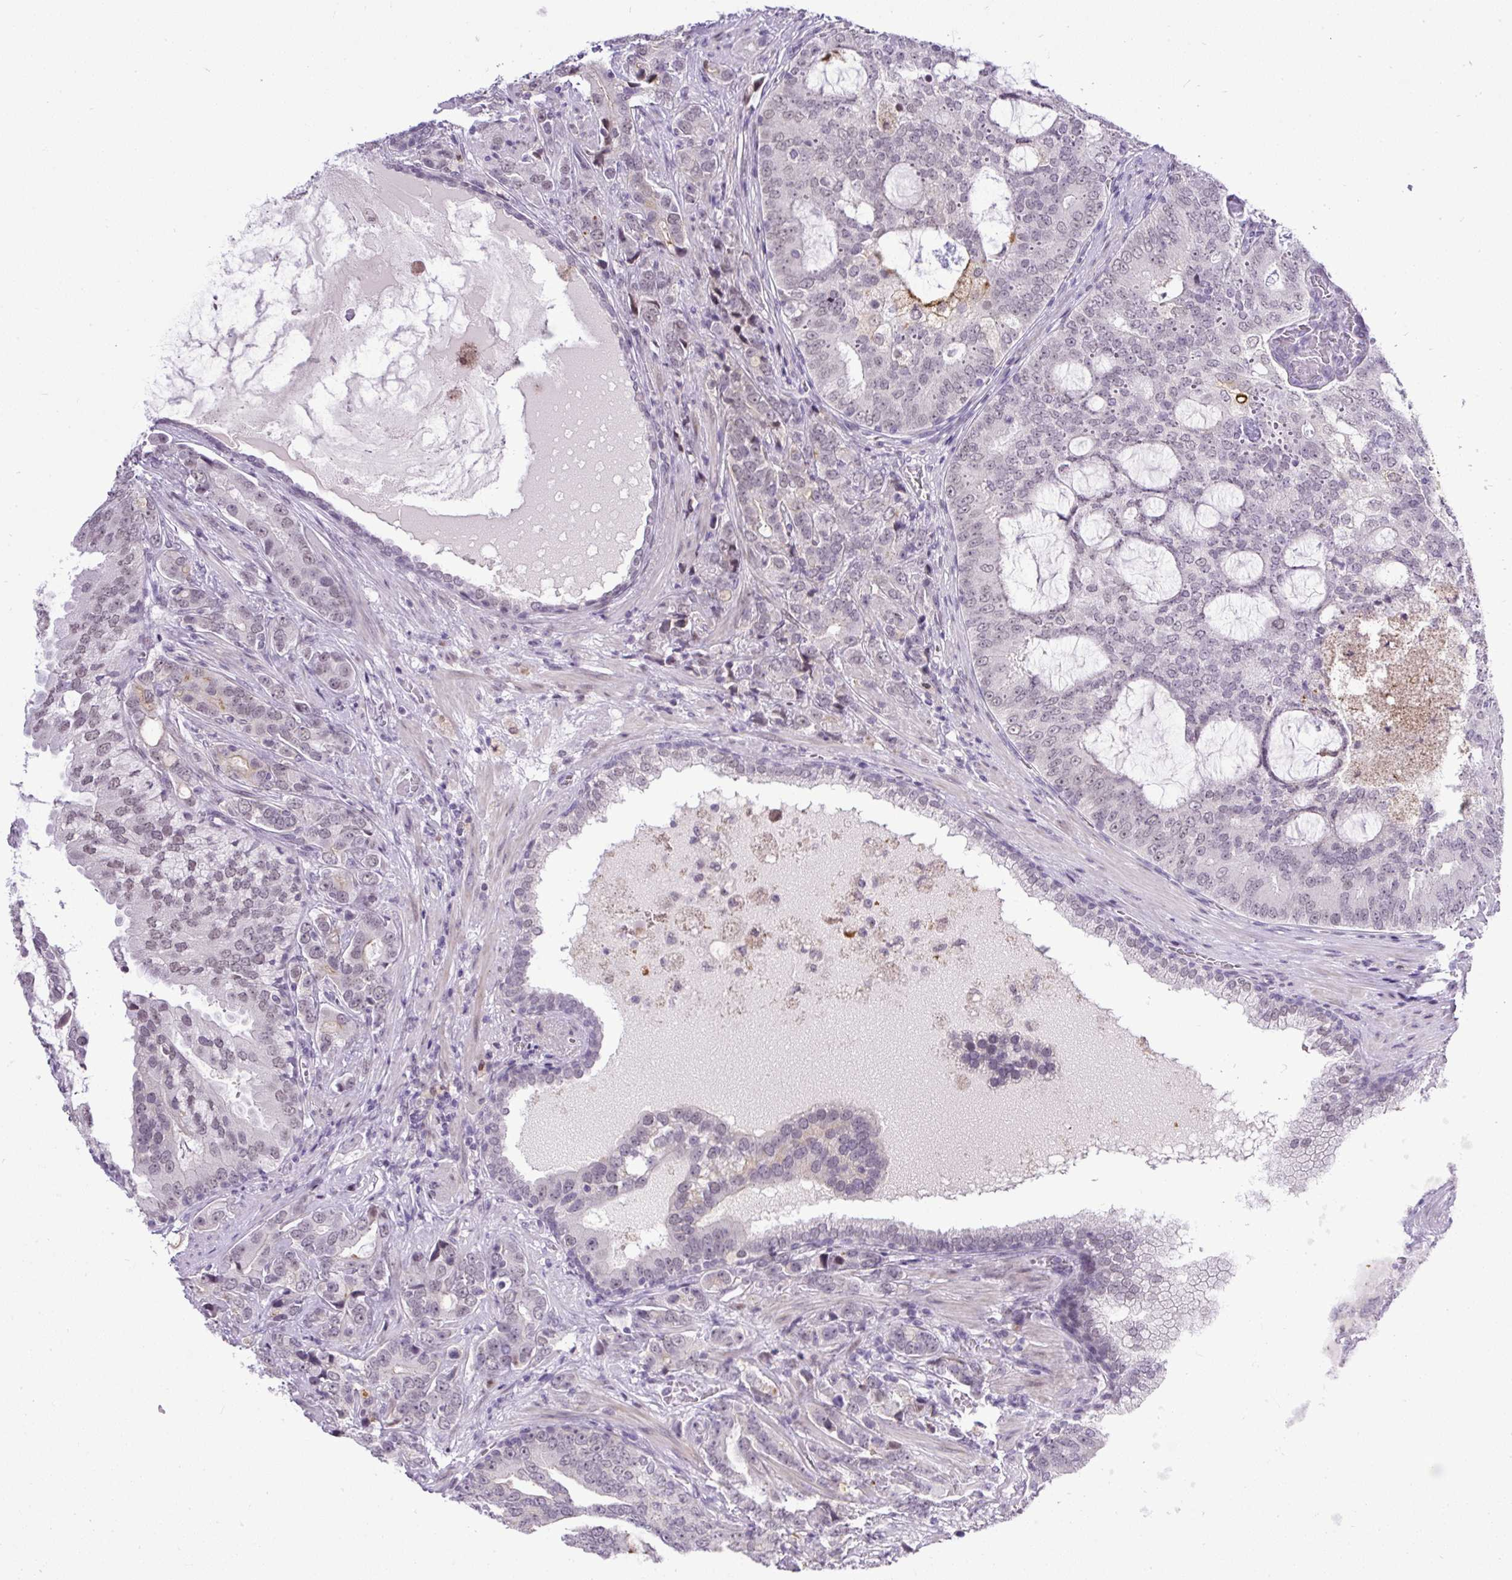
{"staining": {"intensity": "weak", "quantity": "<25%", "location": "nuclear"}, "tissue": "prostate cancer", "cell_type": "Tumor cells", "image_type": "cancer", "snomed": [{"axis": "morphology", "description": "Adenocarcinoma, High grade"}, {"axis": "topography", "description": "Prostate"}], "caption": "This is a photomicrograph of IHC staining of high-grade adenocarcinoma (prostate), which shows no expression in tumor cells.", "gene": "WNT10B", "patient": {"sex": "male", "age": 55}}